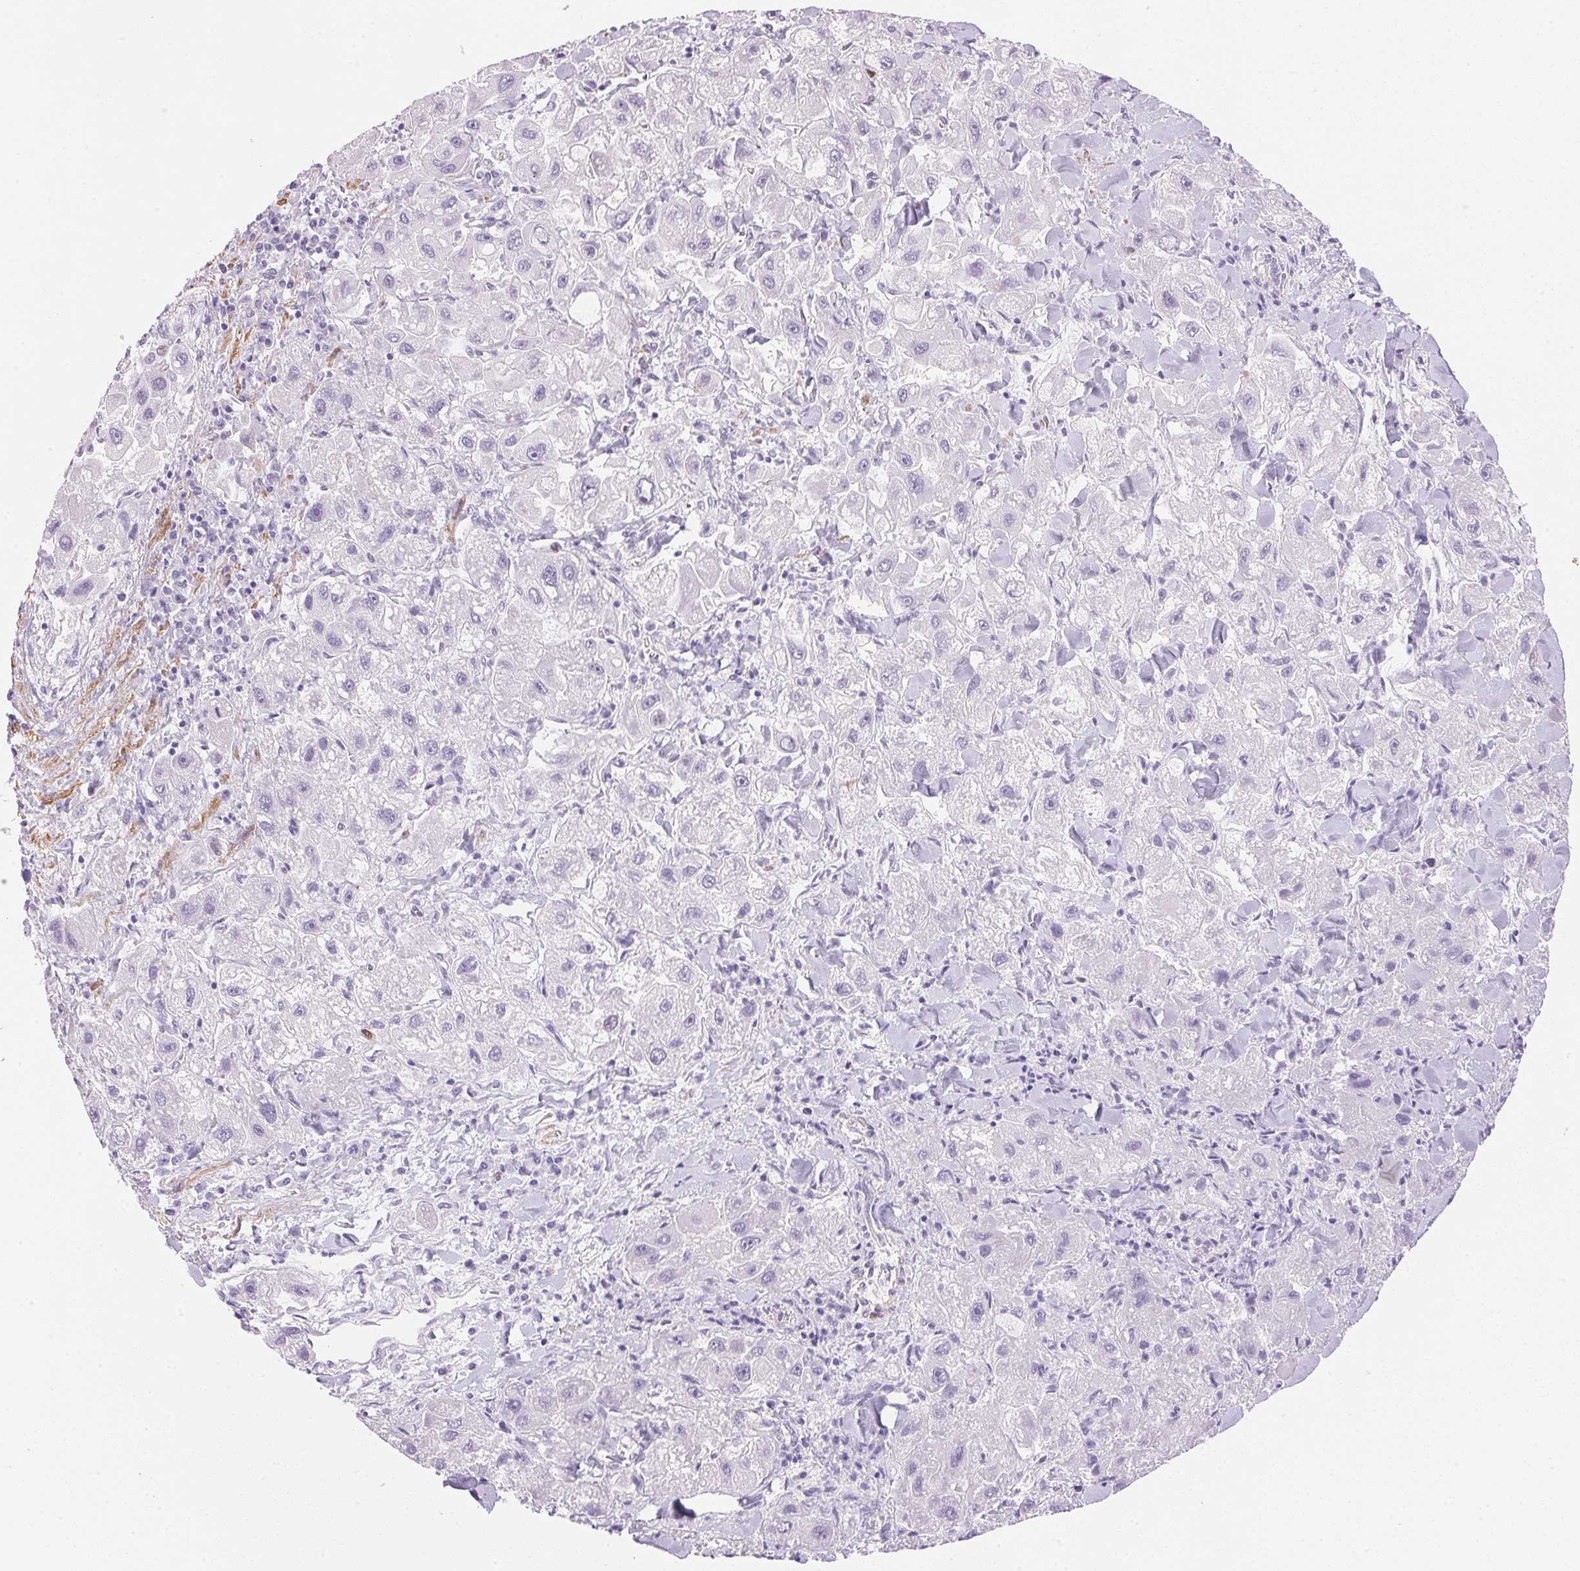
{"staining": {"intensity": "negative", "quantity": "none", "location": "none"}, "tissue": "liver cancer", "cell_type": "Tumor cells", "image_type": "cancer", "snomed": [{"axis": "morphology", "description": "Carcinoma, Hepatocellular, NOS"}, {"axis": "topography", "description": "Liver"}], "caption": "An immunohistochemistry (IHC) histopathology image of liver cancer (hepatocellular carcinoma) is shown. There is no staining in tumor cells of liver cancer (hepatocellular carcinoma).", "gene": "SMTN", "patient": {"sex": "male", "age": 24}}